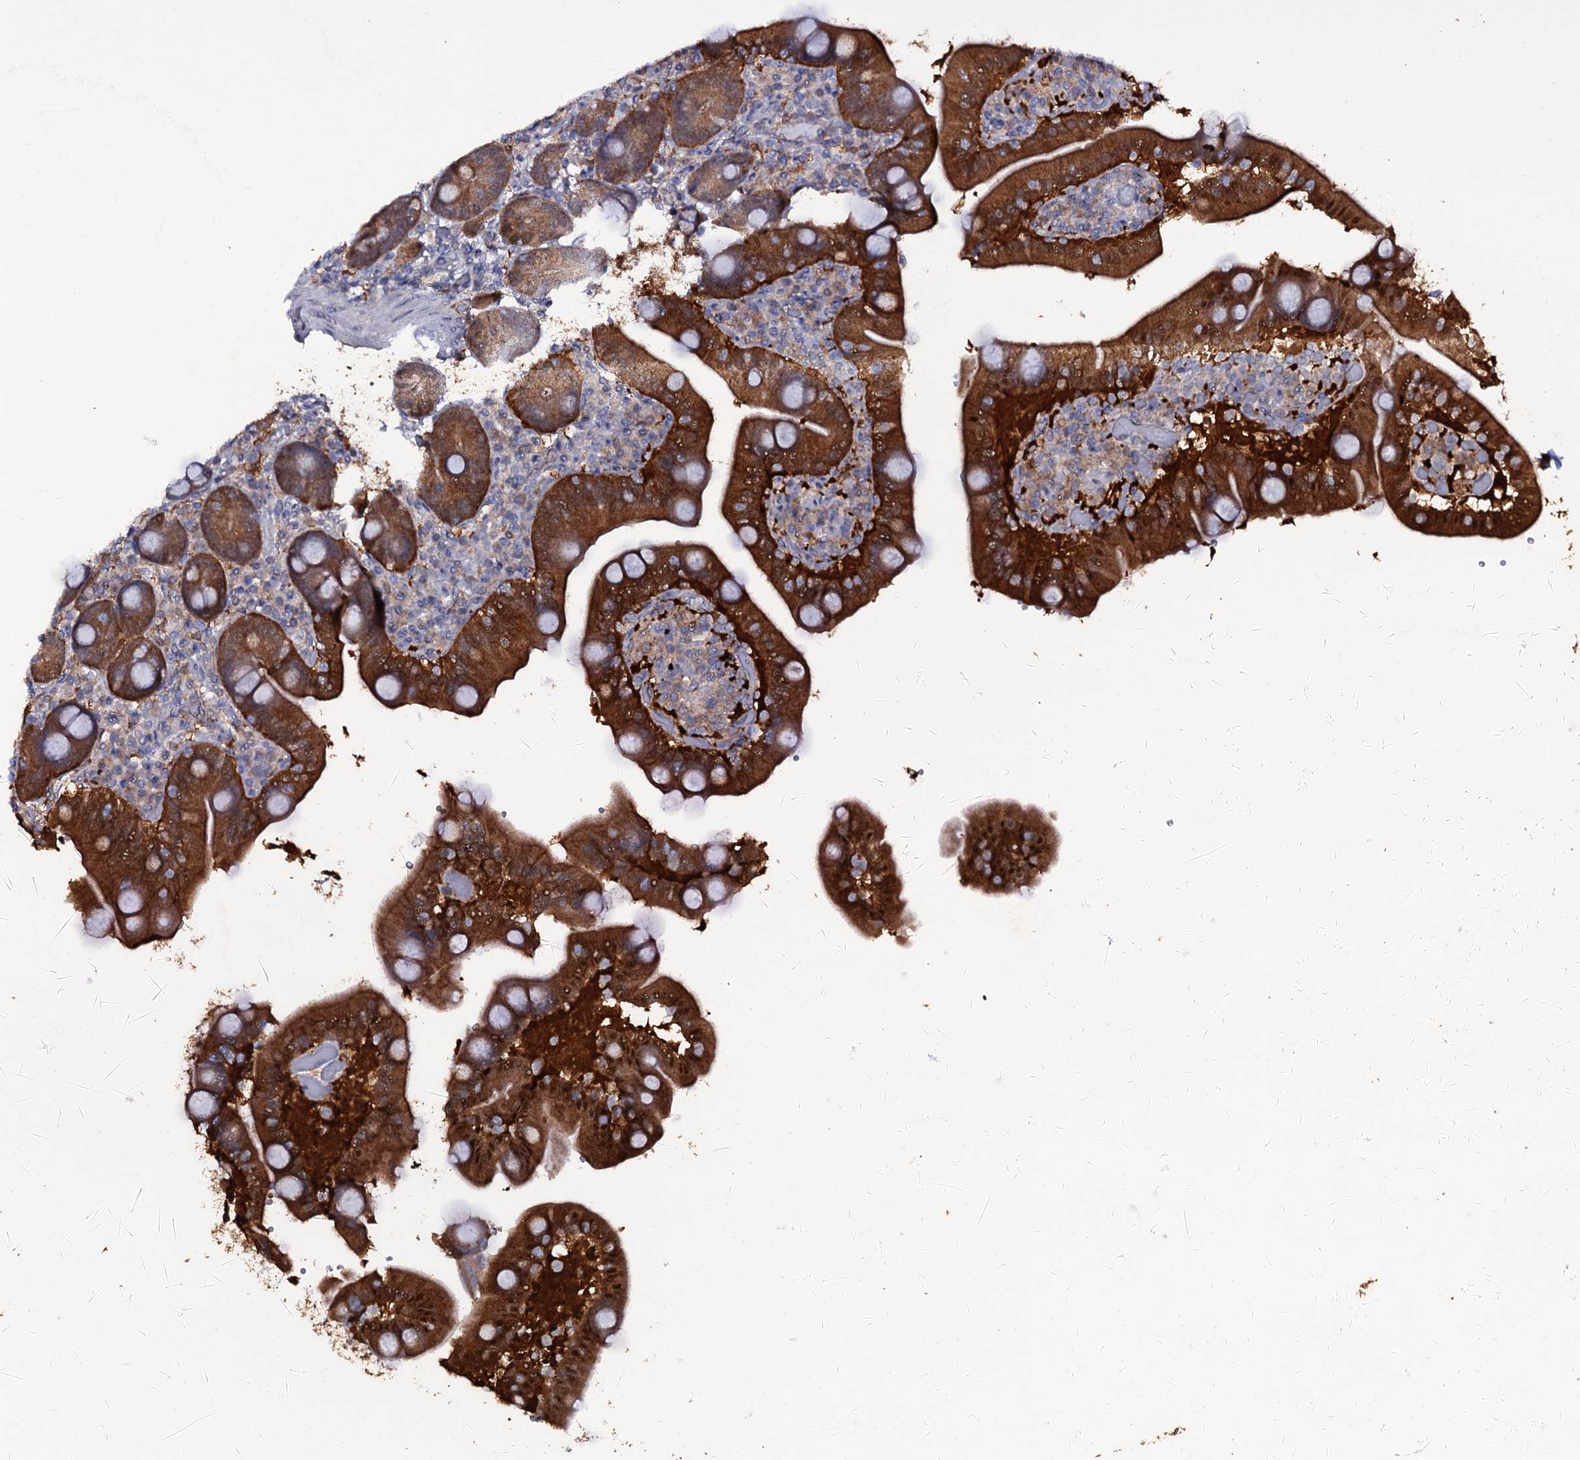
{"staining": {"intensity": "strong", "quantity": ">75%", "location": "cytoplasmic/membranous"}, "tissue": "duodenum", "cell_type": "Glandular cells", "image_type": "normal", "snomed": [{"axis": "morphology", "description": "Normal tissue, NOS"}, {"axis": "topography", "description": "Duodenum"}], "caption": "Immunohistochemical staining of benign duodenum displays >75% levels of strong cytoplasmic/membranous protein positivity in about >75% of glandular cells.", "gene": "CRYL1", "patient": {"sex": "female", "age": 62}}